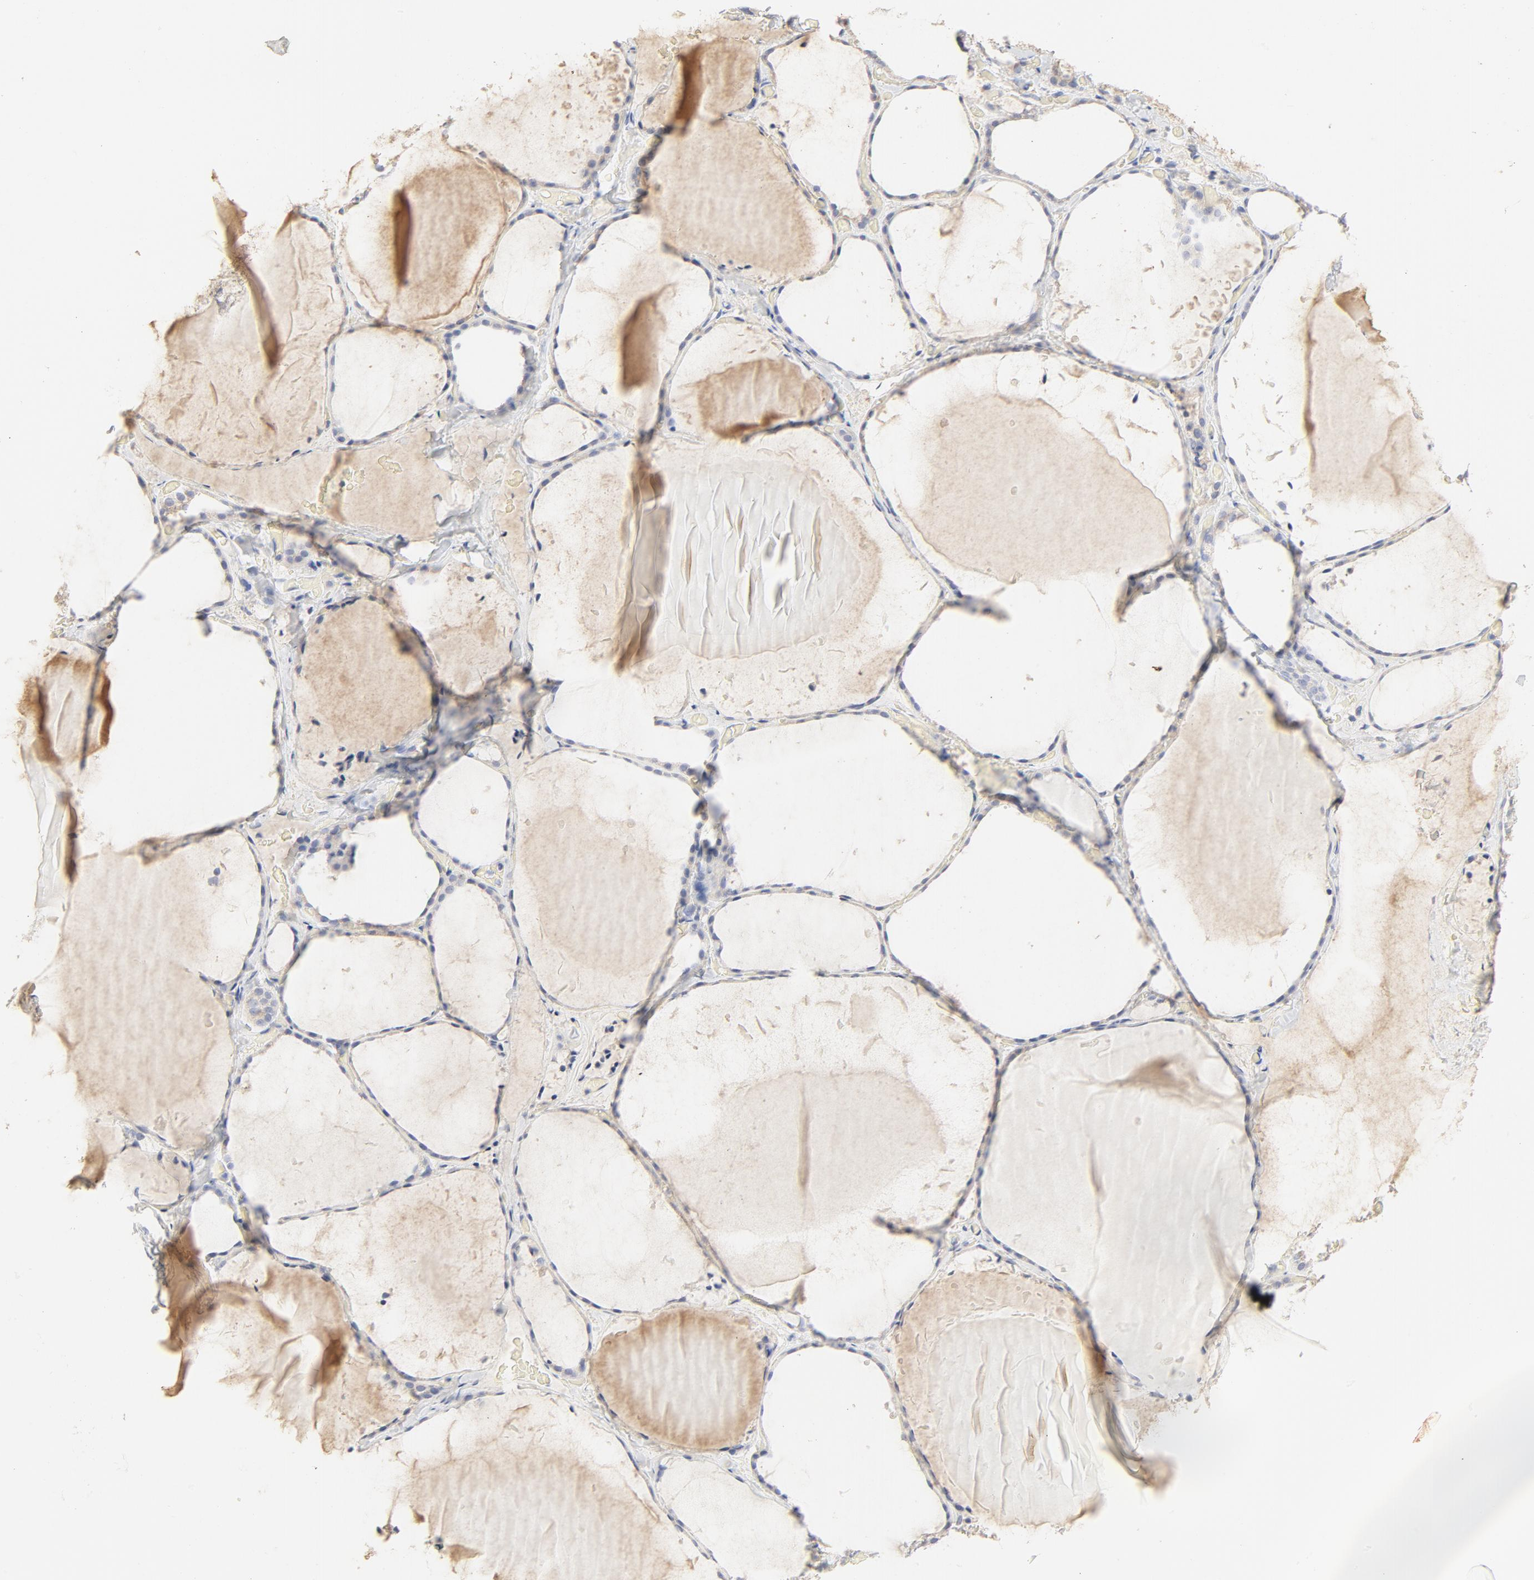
{"staining": {"intensity": "negative", "quantity": "none", "location": "none"}, "tissue": "thyroid gland", "cell_type": "Glandular cells", "image_type": "normal", "snomed": [{"axis": "morphology", "description": "Normal tissue, NOS"}, {"axis": "topography", "description": "Thyroid gland"}], "caption": "IHC of normal human thyroid gland demonstrates no staining in glandular cells. (Stains: DAB (3,3'-diaminobenzidine) IHC with hematoxylin counter stain, Microscopy: brightfield microscopy at high magnification).", "gene": "FCGBP", "patient": {"sex": "female", "age": 22}}